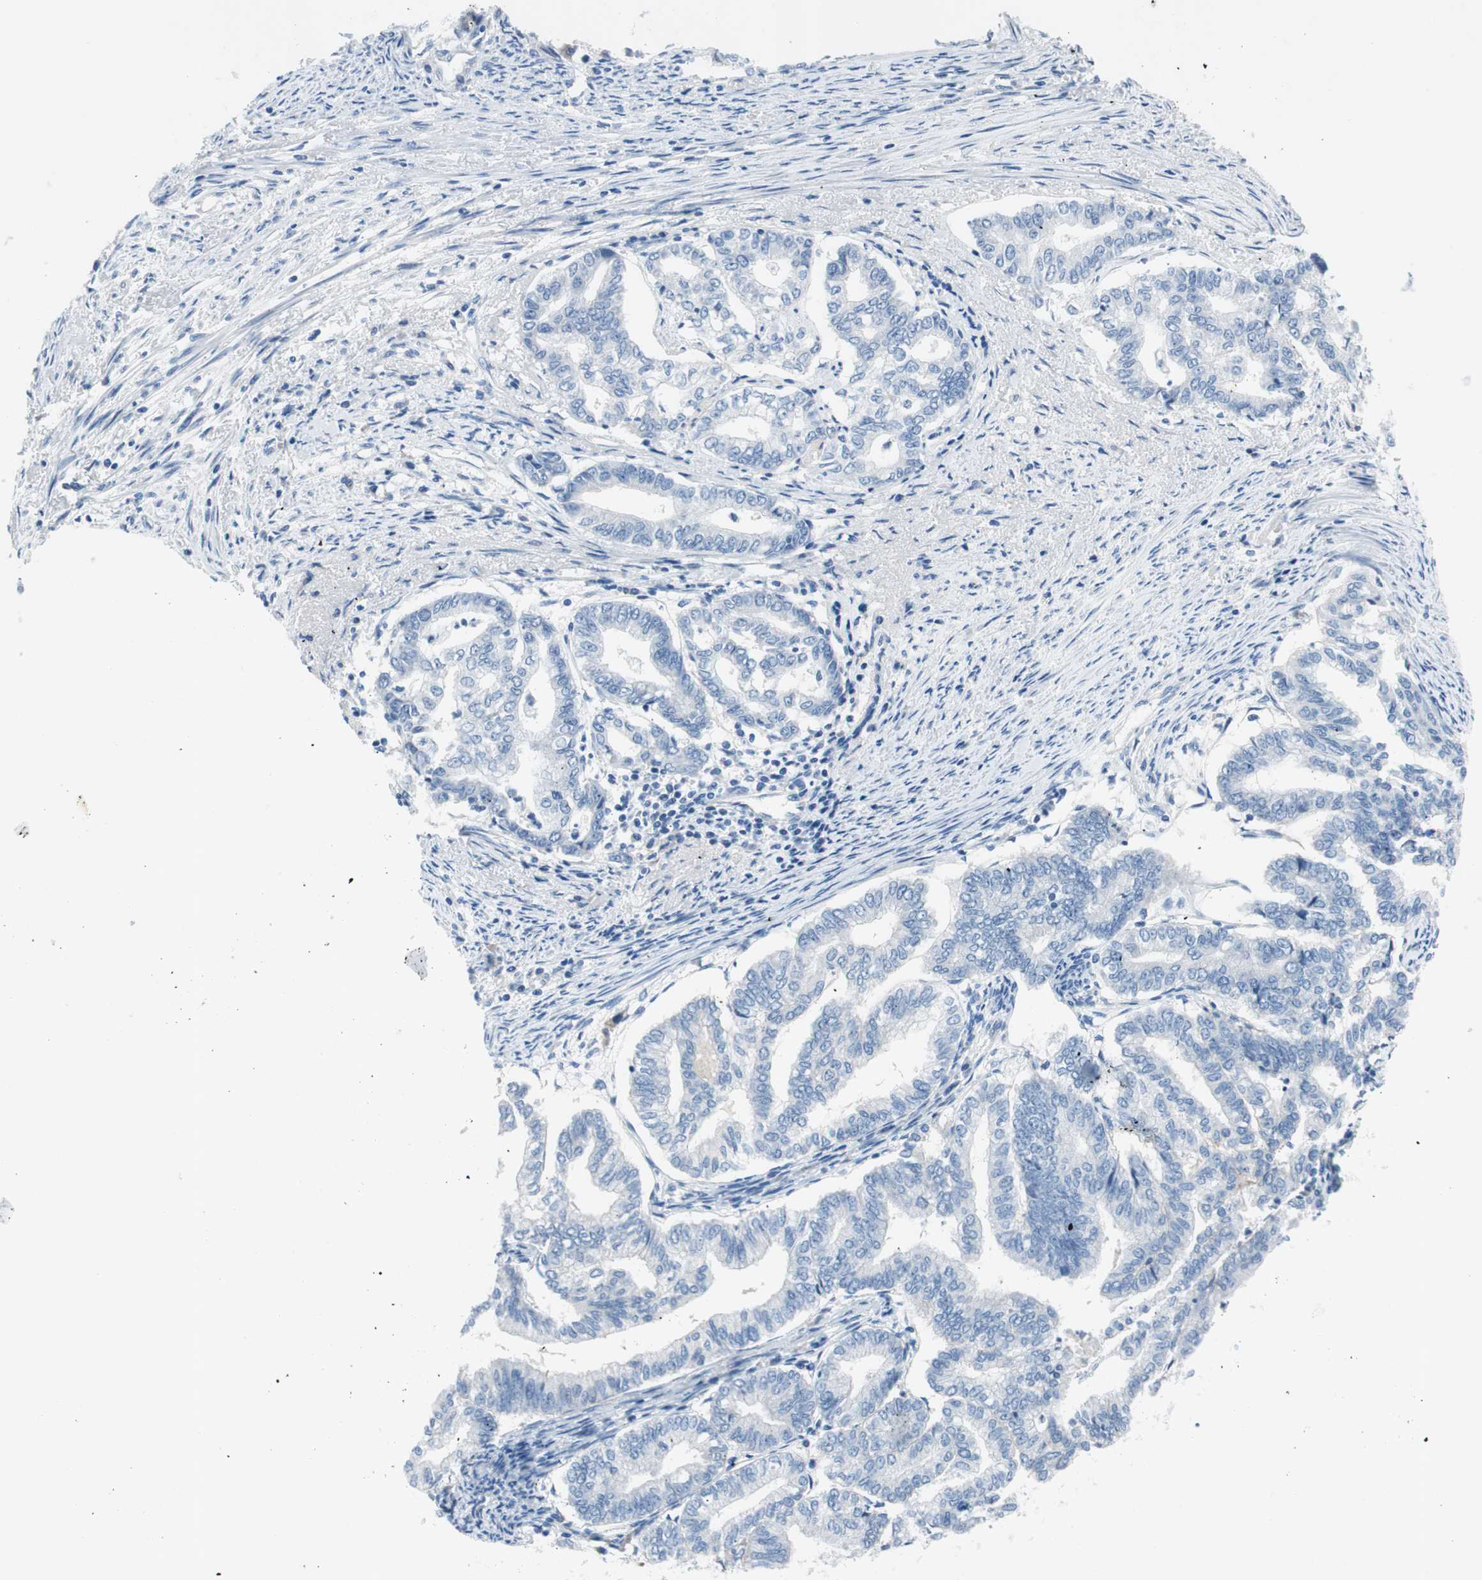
{"staining": {"intensity": "negative", "quantity": "none", "location": "none"}, "tissue": "endometrial cancer", "cell_type": "Tumor cells", "image_type": "cancer", "snomed": [{"axis": "morphology", "description": "Adenocarcinoma, NOS"}, {"axis": "topography", "description": "Endometrium"}], "caption": "Human endometrial adenocarcinoma stained for a protein using immunohistochemistry (IHC) shows no expression in tumor cells.", "gene": "EVA1A", "patient": {"sex": "female", "age": 79}}